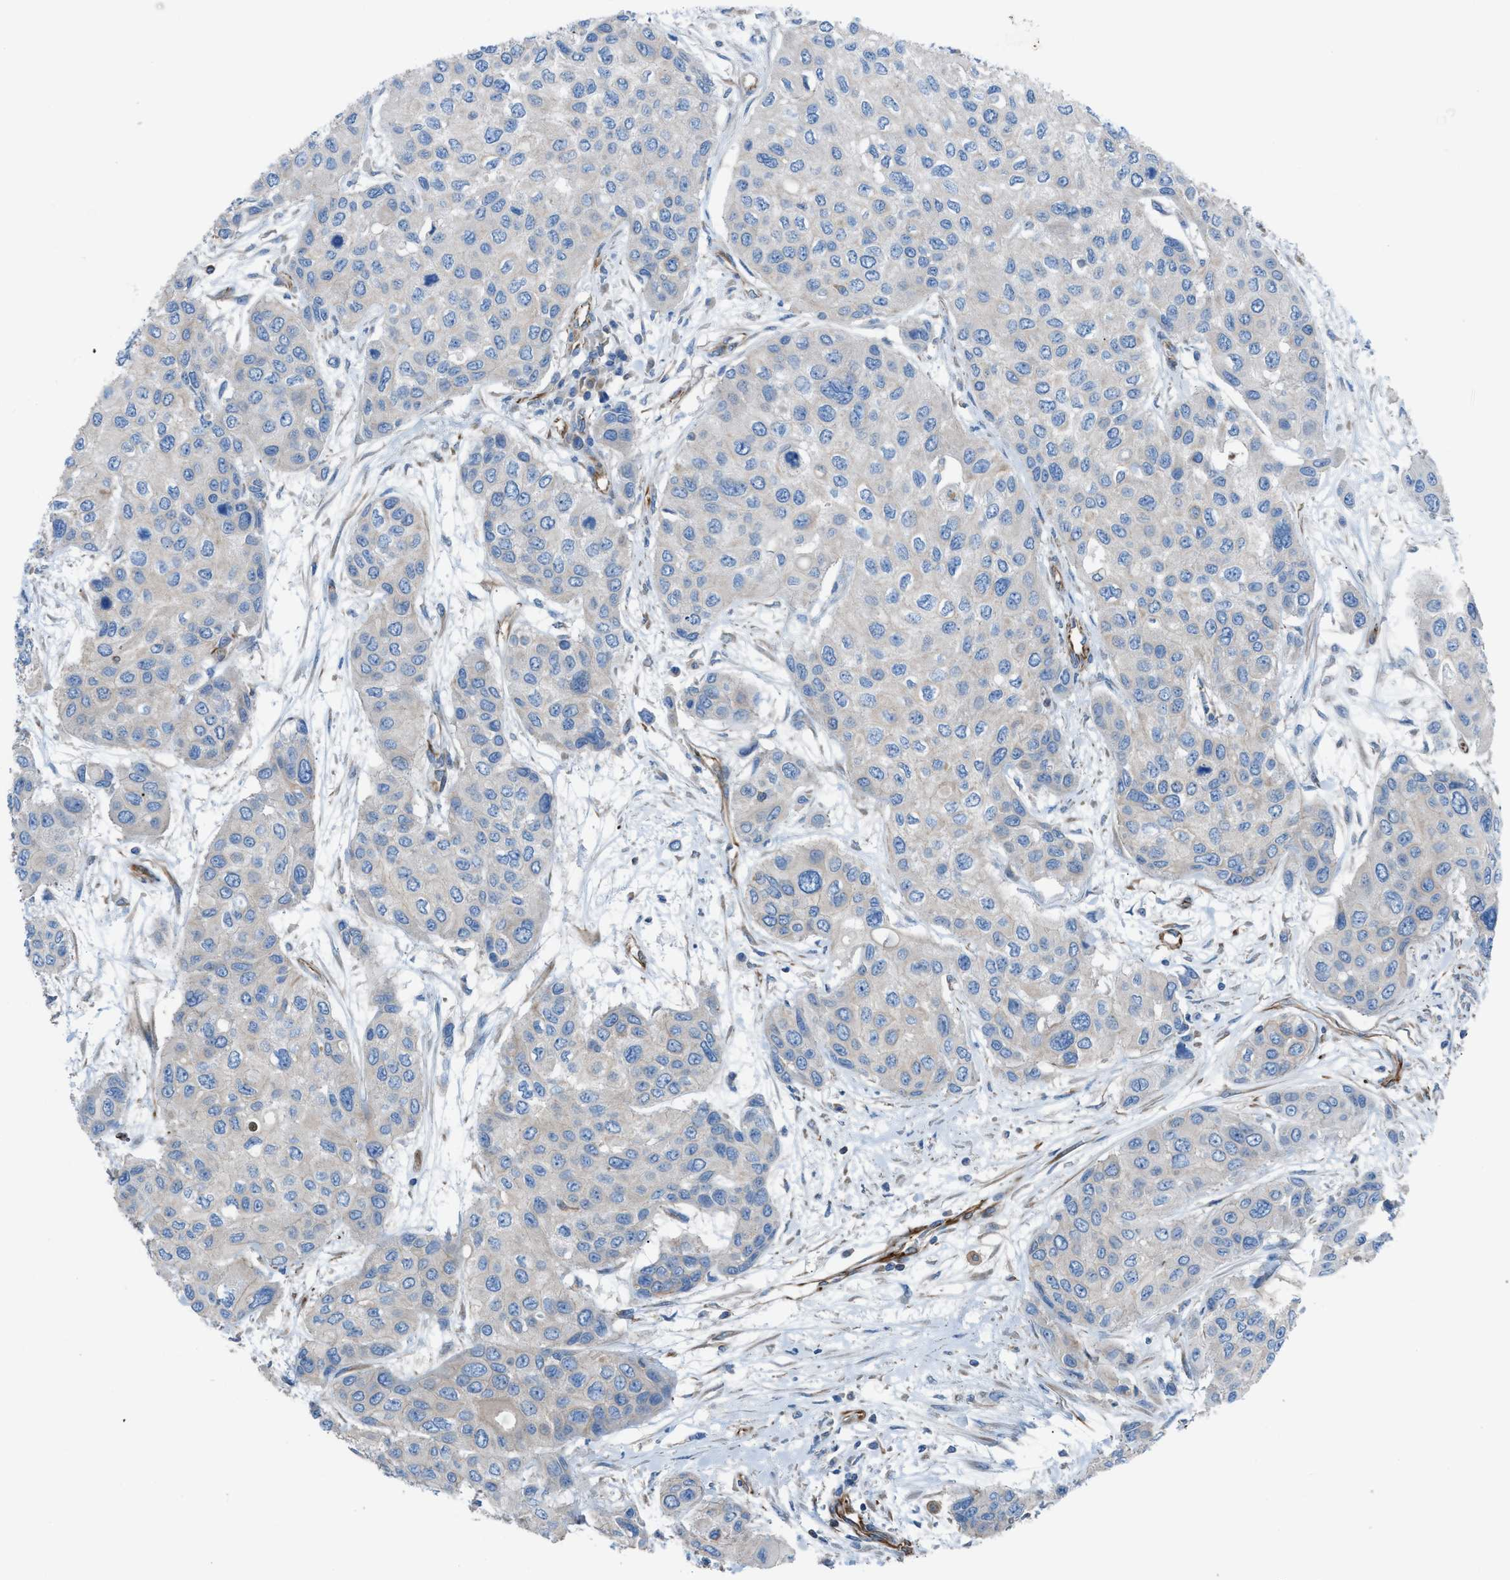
{"staining": {"intensity": "negative", "quantity": "none", "location": "none"}, "tissue": "urothelial cancer", "cell_type": "Tumor cells", "image_type": "cancer", "snomed": [{"axis": "morphology", "description": "Urothelial carcinoma, High grade"}, {"axis": "topography", "description": "Urinary bladder"}], "caption": "IHC of human urothelial cancer demonstrates no positivity in tumor cells. The staining is performed using DAB (3,3'-diaminobenzidine) brown chromogen with nuclei counter-stained in using hematoxylin.", "gene": "CABP7", "patient": {"sex": "female", "age": 56}}